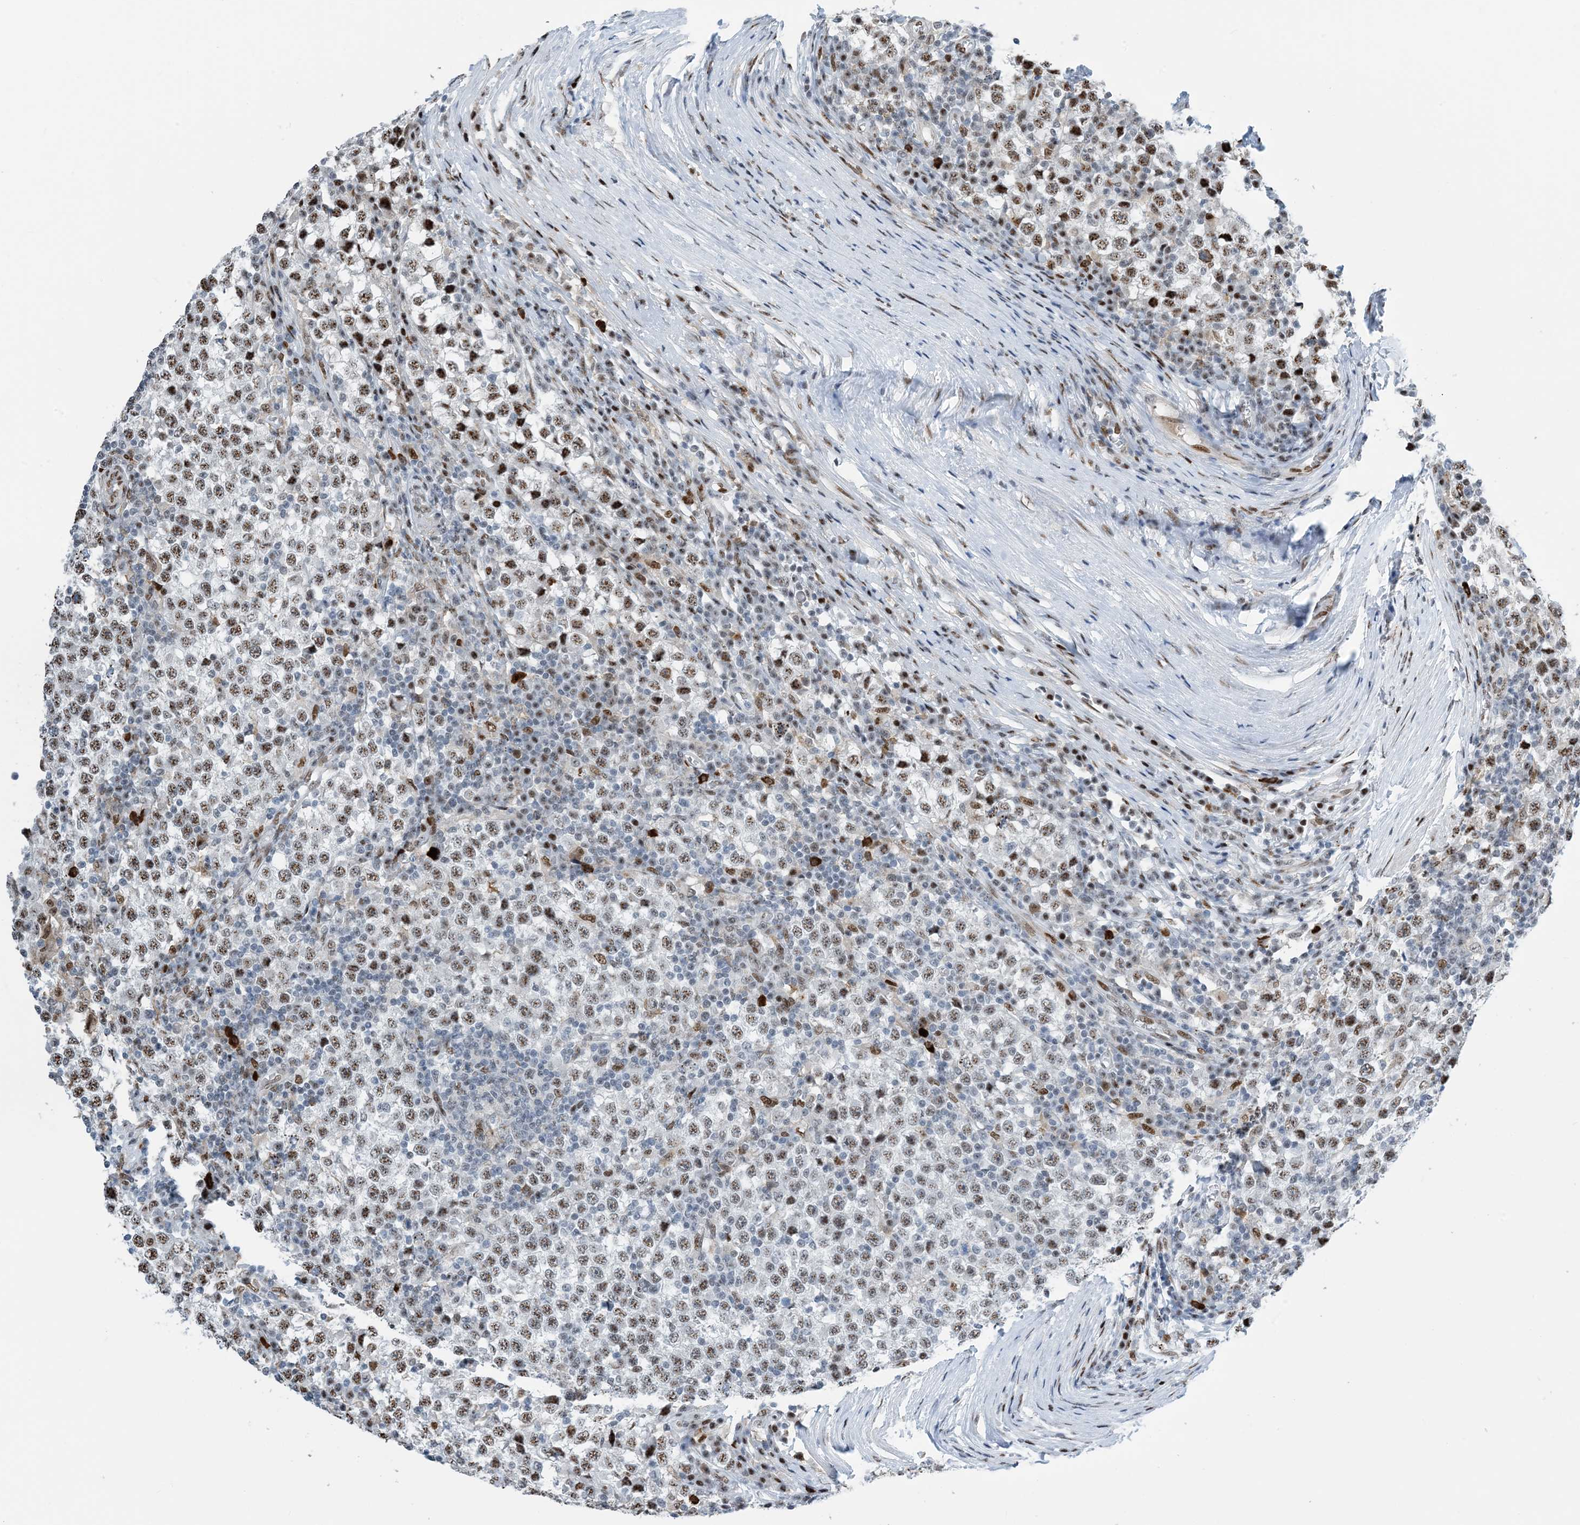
{"staining": {"intensity": "moderate", "quantity": "25%-75%", "location": "nuclear"}, "tissue": "testis cancer", "cell_type": "Tumor cells", "image_type": "cancer", "snomed": [{"axis": "morphology", "description": "Seminoma, NOS"}, {"axis": "topography", "description": "Testis"}], "caption": "Protein expression analysis of human testis seminoma reveals moderate nuclear positivity in about 25%-75% of tumor cells. Immunohistochemistry stains the protein in brown and the nuclei are stained blue.", "gene": "HEMK1", "patient": {"sex": "male", "age": 65}}